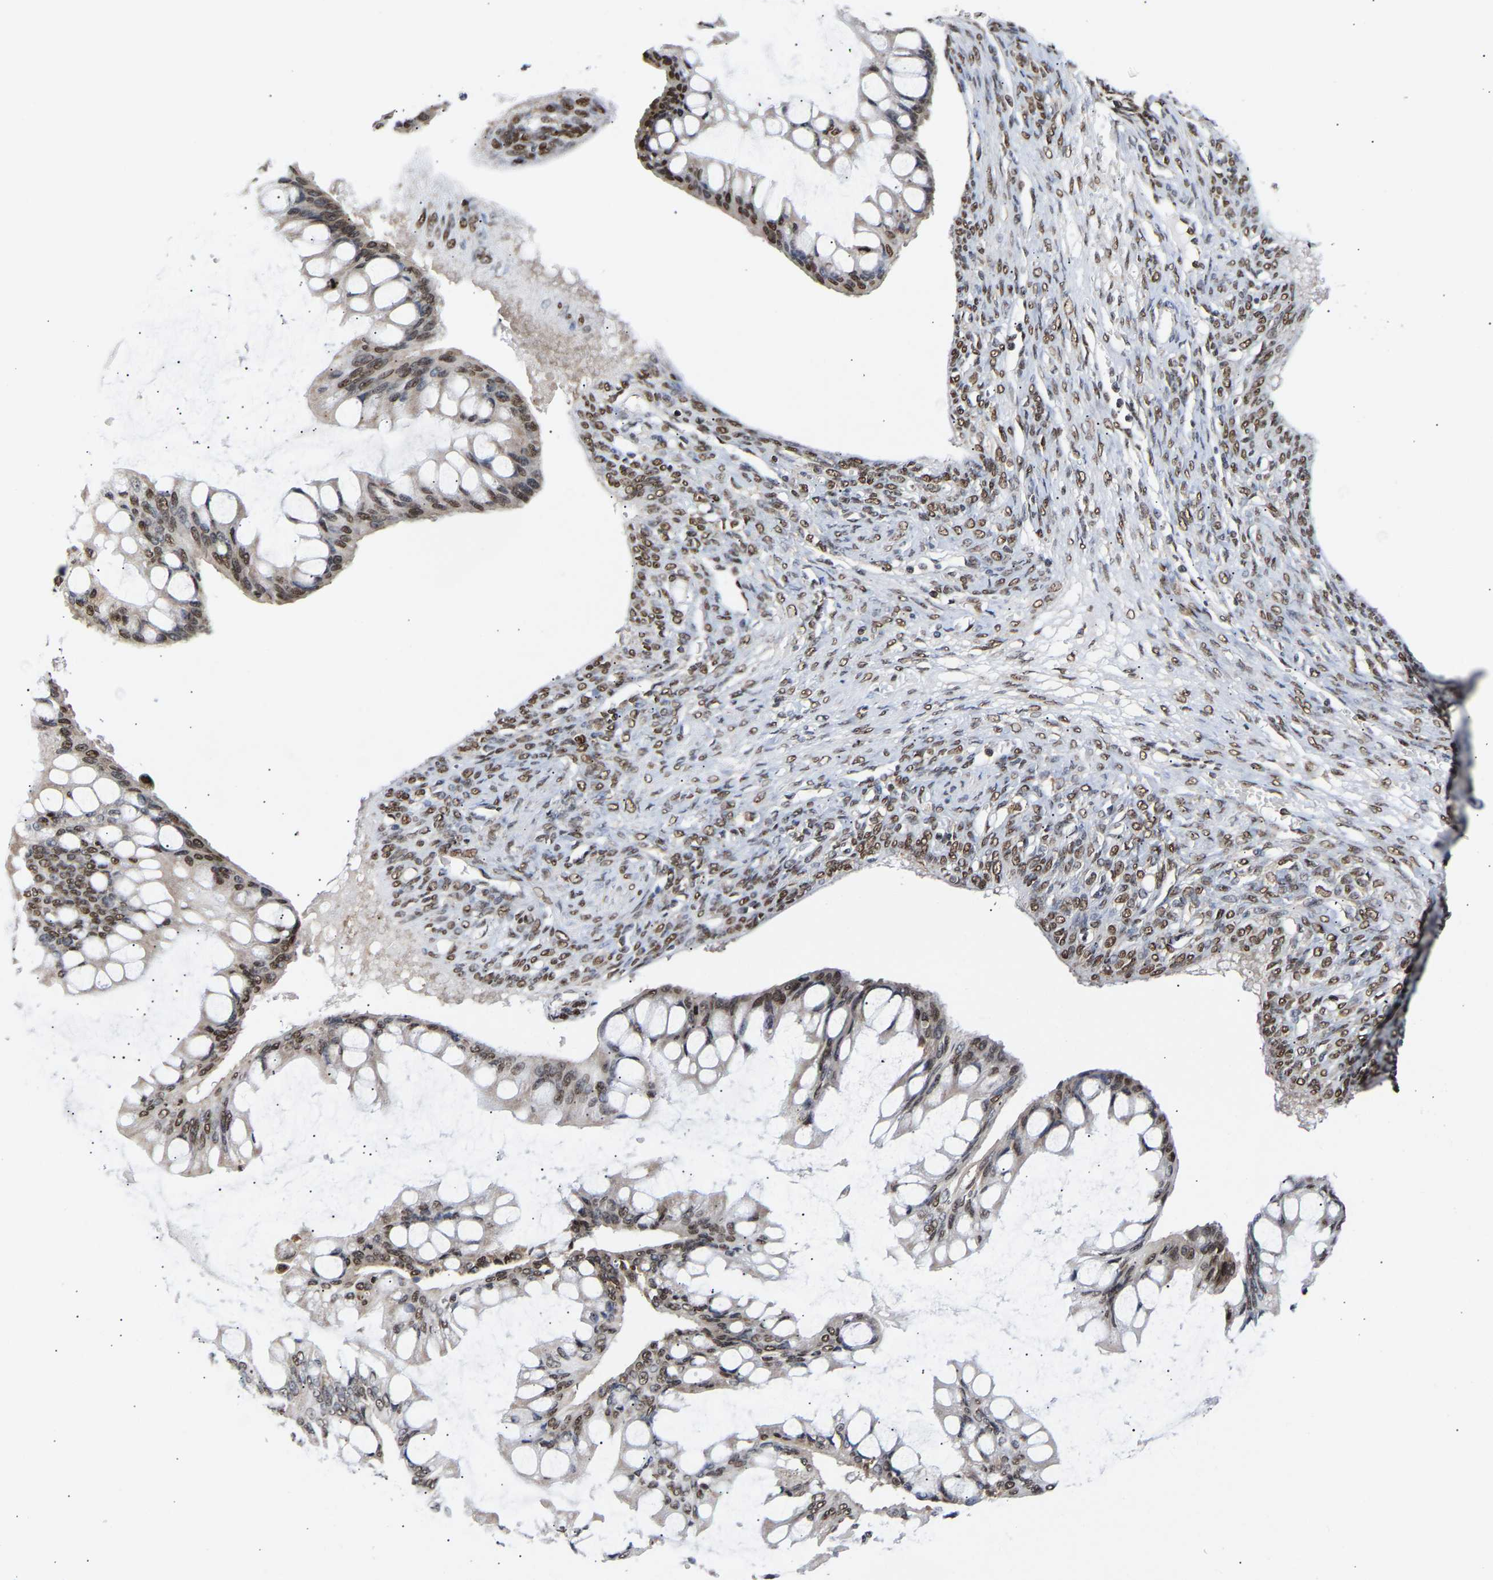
{"staining": {"intensity": "moderate", "quantity": "25%-75%", "location": "cytoplasmic/membranous,nuclear"}, "tissue": "ovarian cancer", "cell_type": "Tumor cells", "image_type": "cancer", "snomed": [{"axis": "morphology", "description": "Cystadenocarcinoma, mucinous, NOS"}, {"axis": "topography", "description": "Ovary"}], "caption": "Human ovarian cancer stained with a protein marker exhibits moderate staining in tumor cells.", "gene": "PSIP1", "patient": {"sex": "female", "age": 73}}